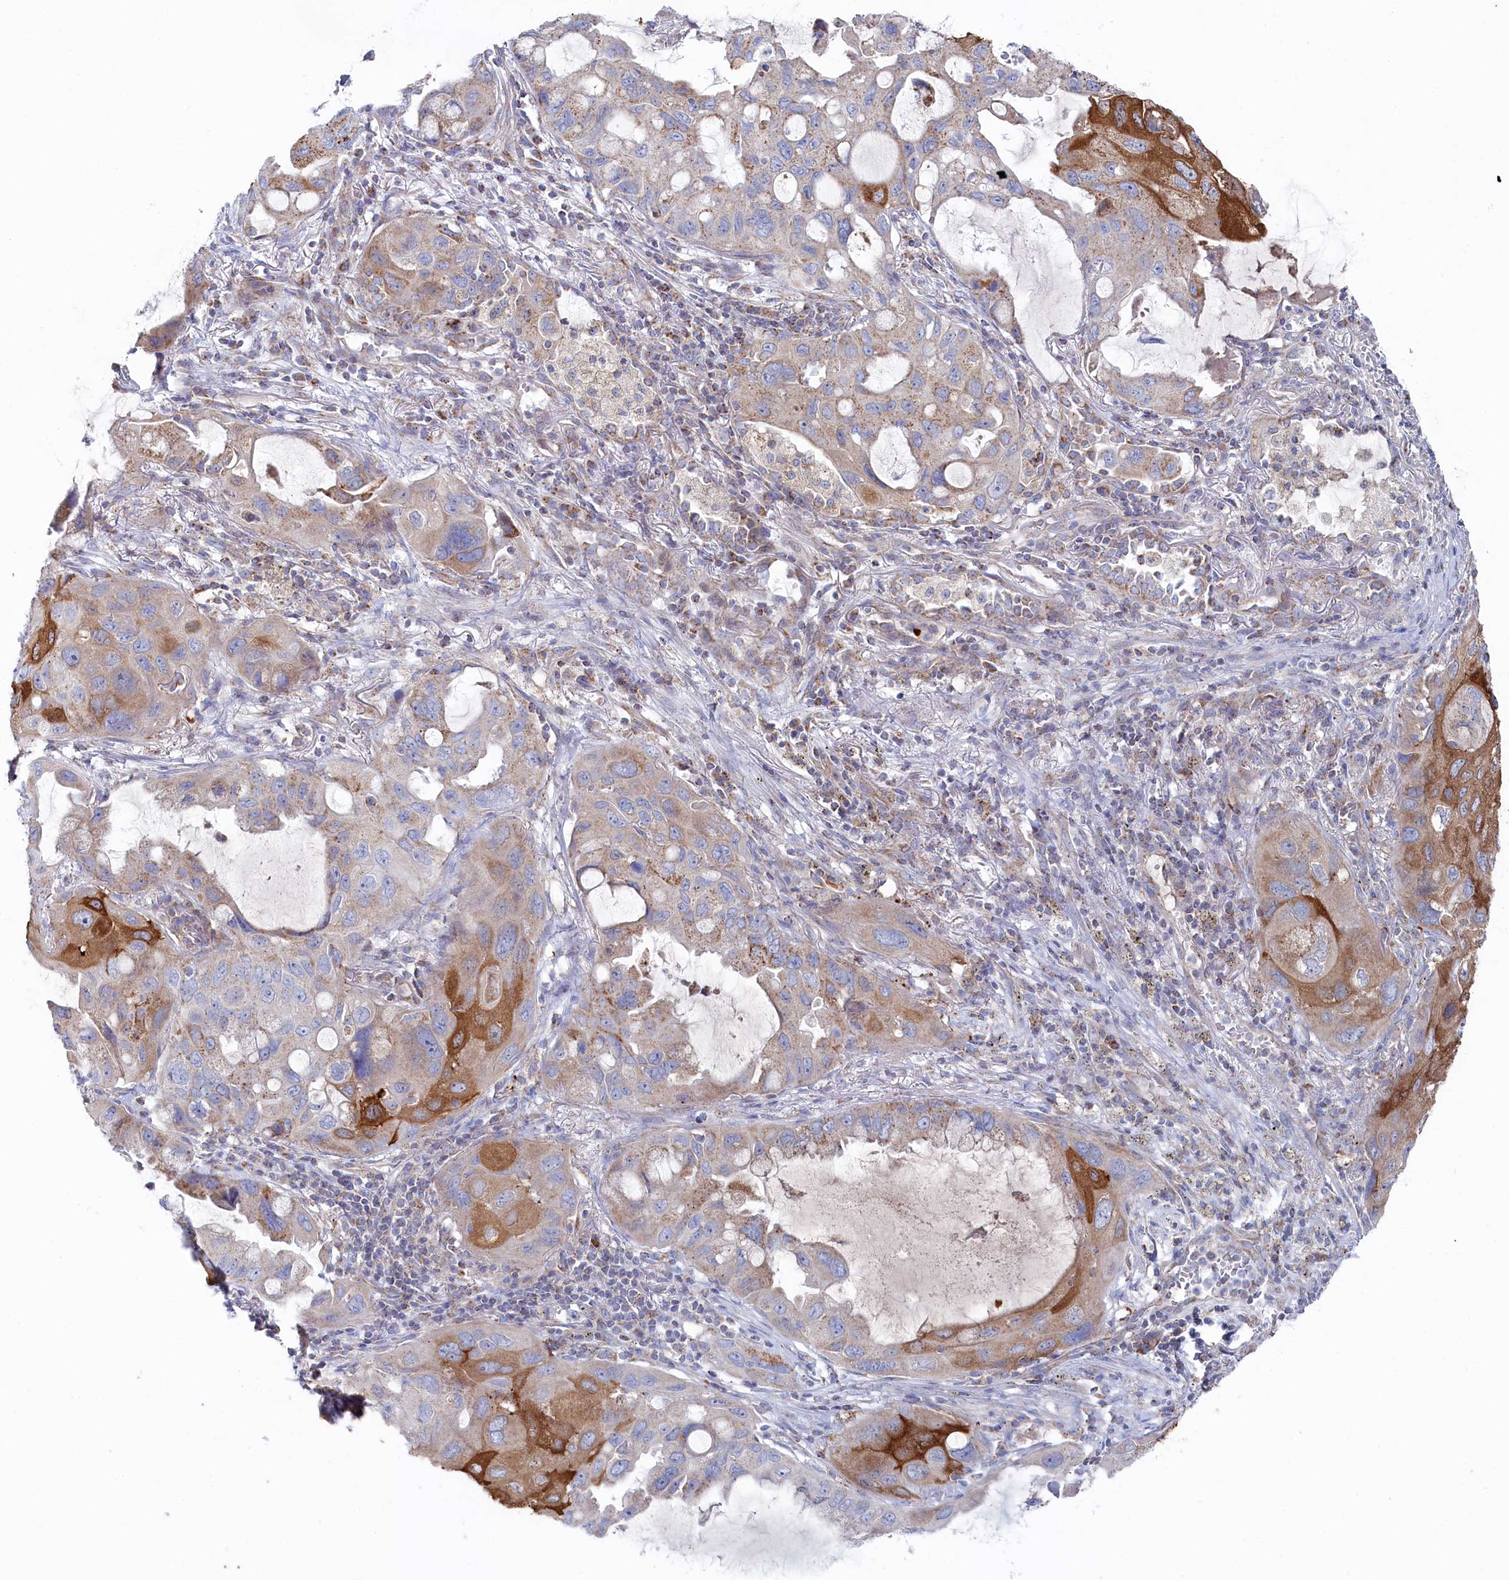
{"staining": {"intensity": "strong", "quantity": "<25%", "location": "cytoplasmic/membranous"}, "tissue": "lung cancer", "cell_type": "Tumor cells", "image_type": "cancer", "snomed": [{"axis": "morphology", "description": "Squamous cell carcinoma, NOS"}, {"axis": "topography", "description": "Lung"}], "caption": "Human squamous cell carcinoma (lung) stained with a brown dye demonstrates strong cytoplasmic/membranous positive staining in about <25% of tumor cells.", "gene": "GLS2", "patient": {"sex": "female", "age": 73}}